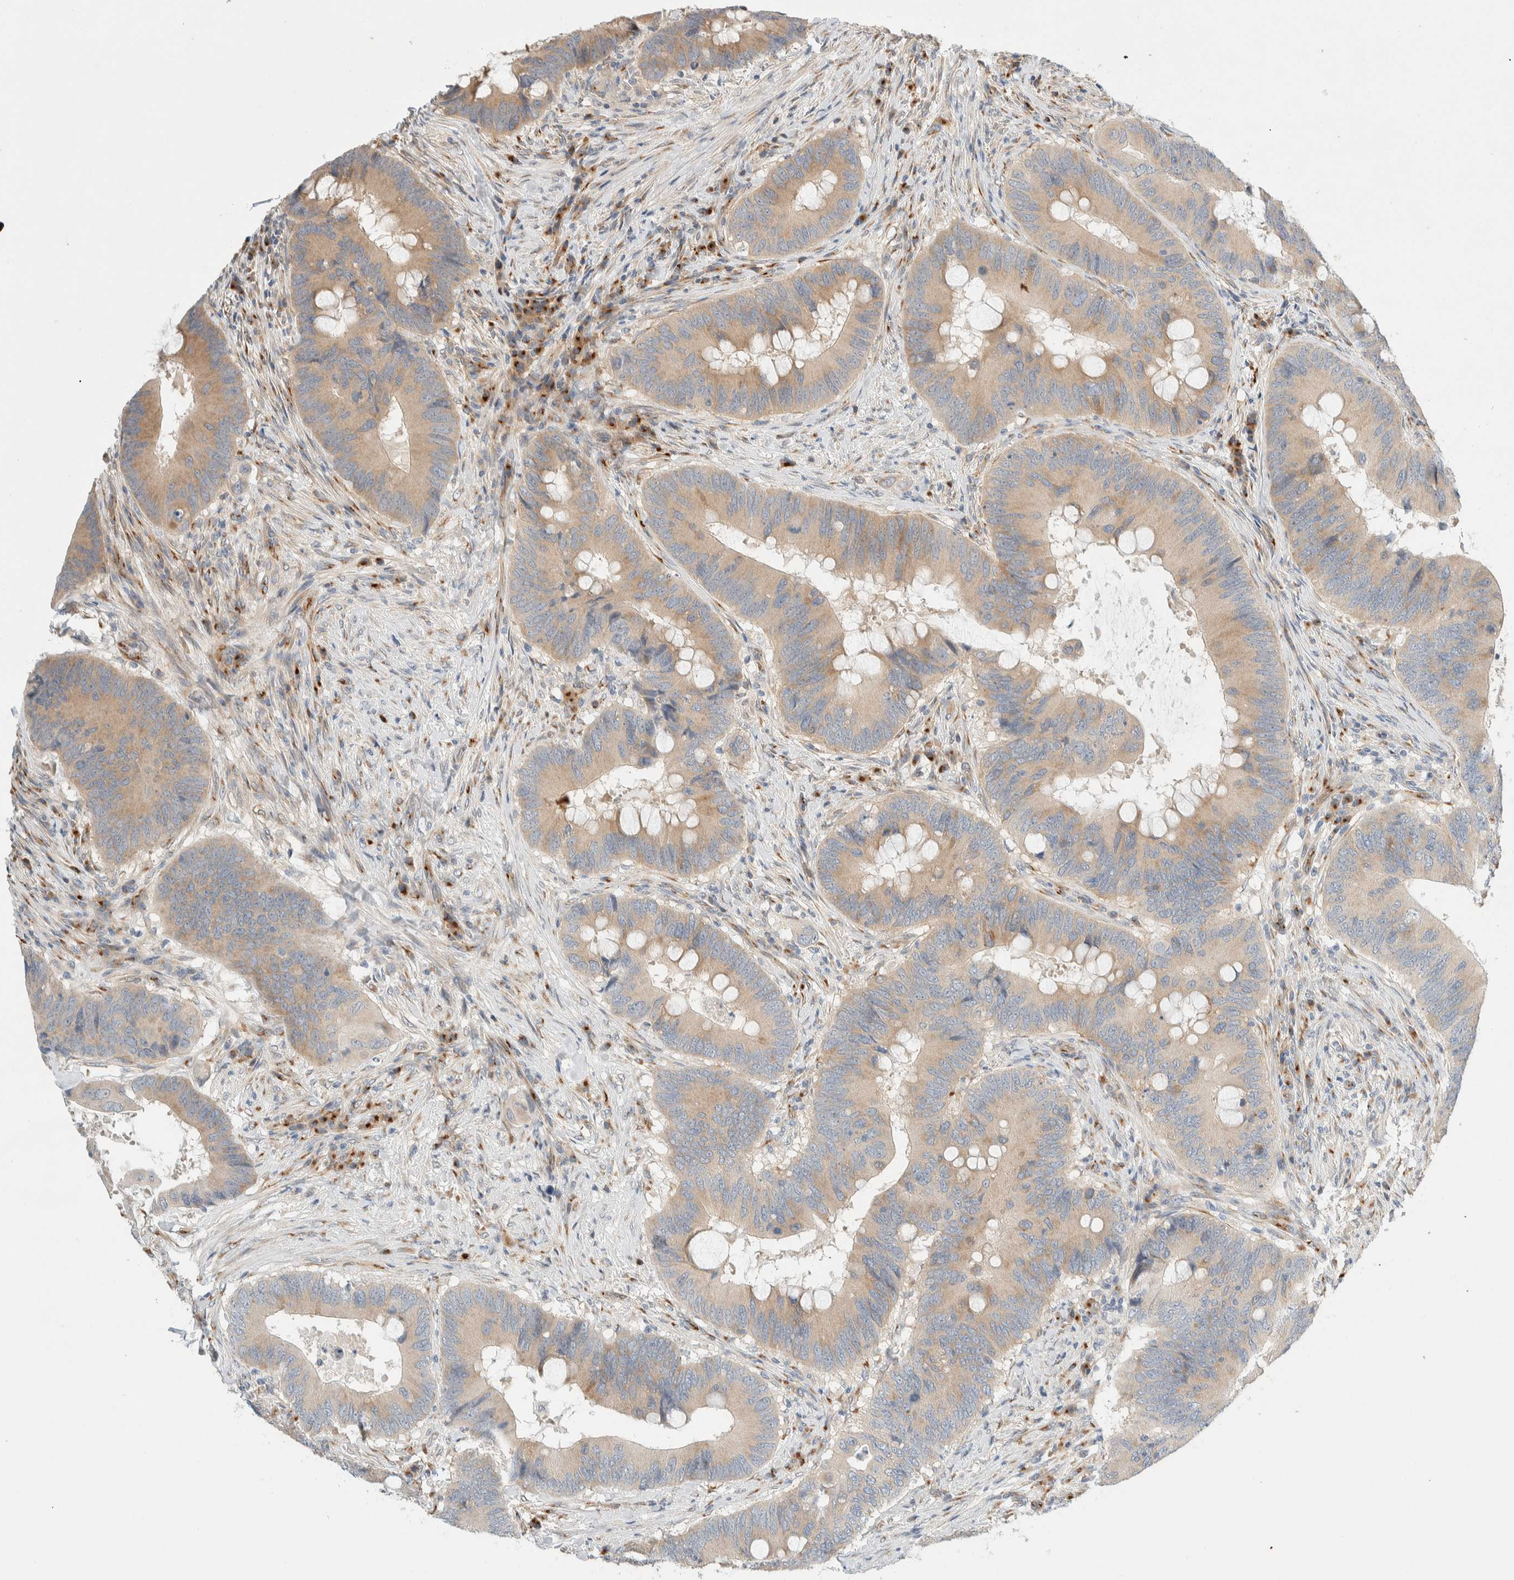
{"staining": {"intensity": "weak", "quantity": ">75%", "location": "cytoplasmic/membranous"}, "tissue": "colorectal cancer", "cell_type": "Tumor cells", "image_type": "cancer", "snomed": [{"axis": "morphology", "description": "Adenocarcinoma, NOS"}, {"axis": "topography", "description": "Colon"}], "caption": "A photomicrograph of colorectal cancer stained for a protein demonstrates weak cytoplasmic/membranous brown staining in tumor cells.", "gene": "TMEM184B", "patient": {"sex": "male", "age": 71}}